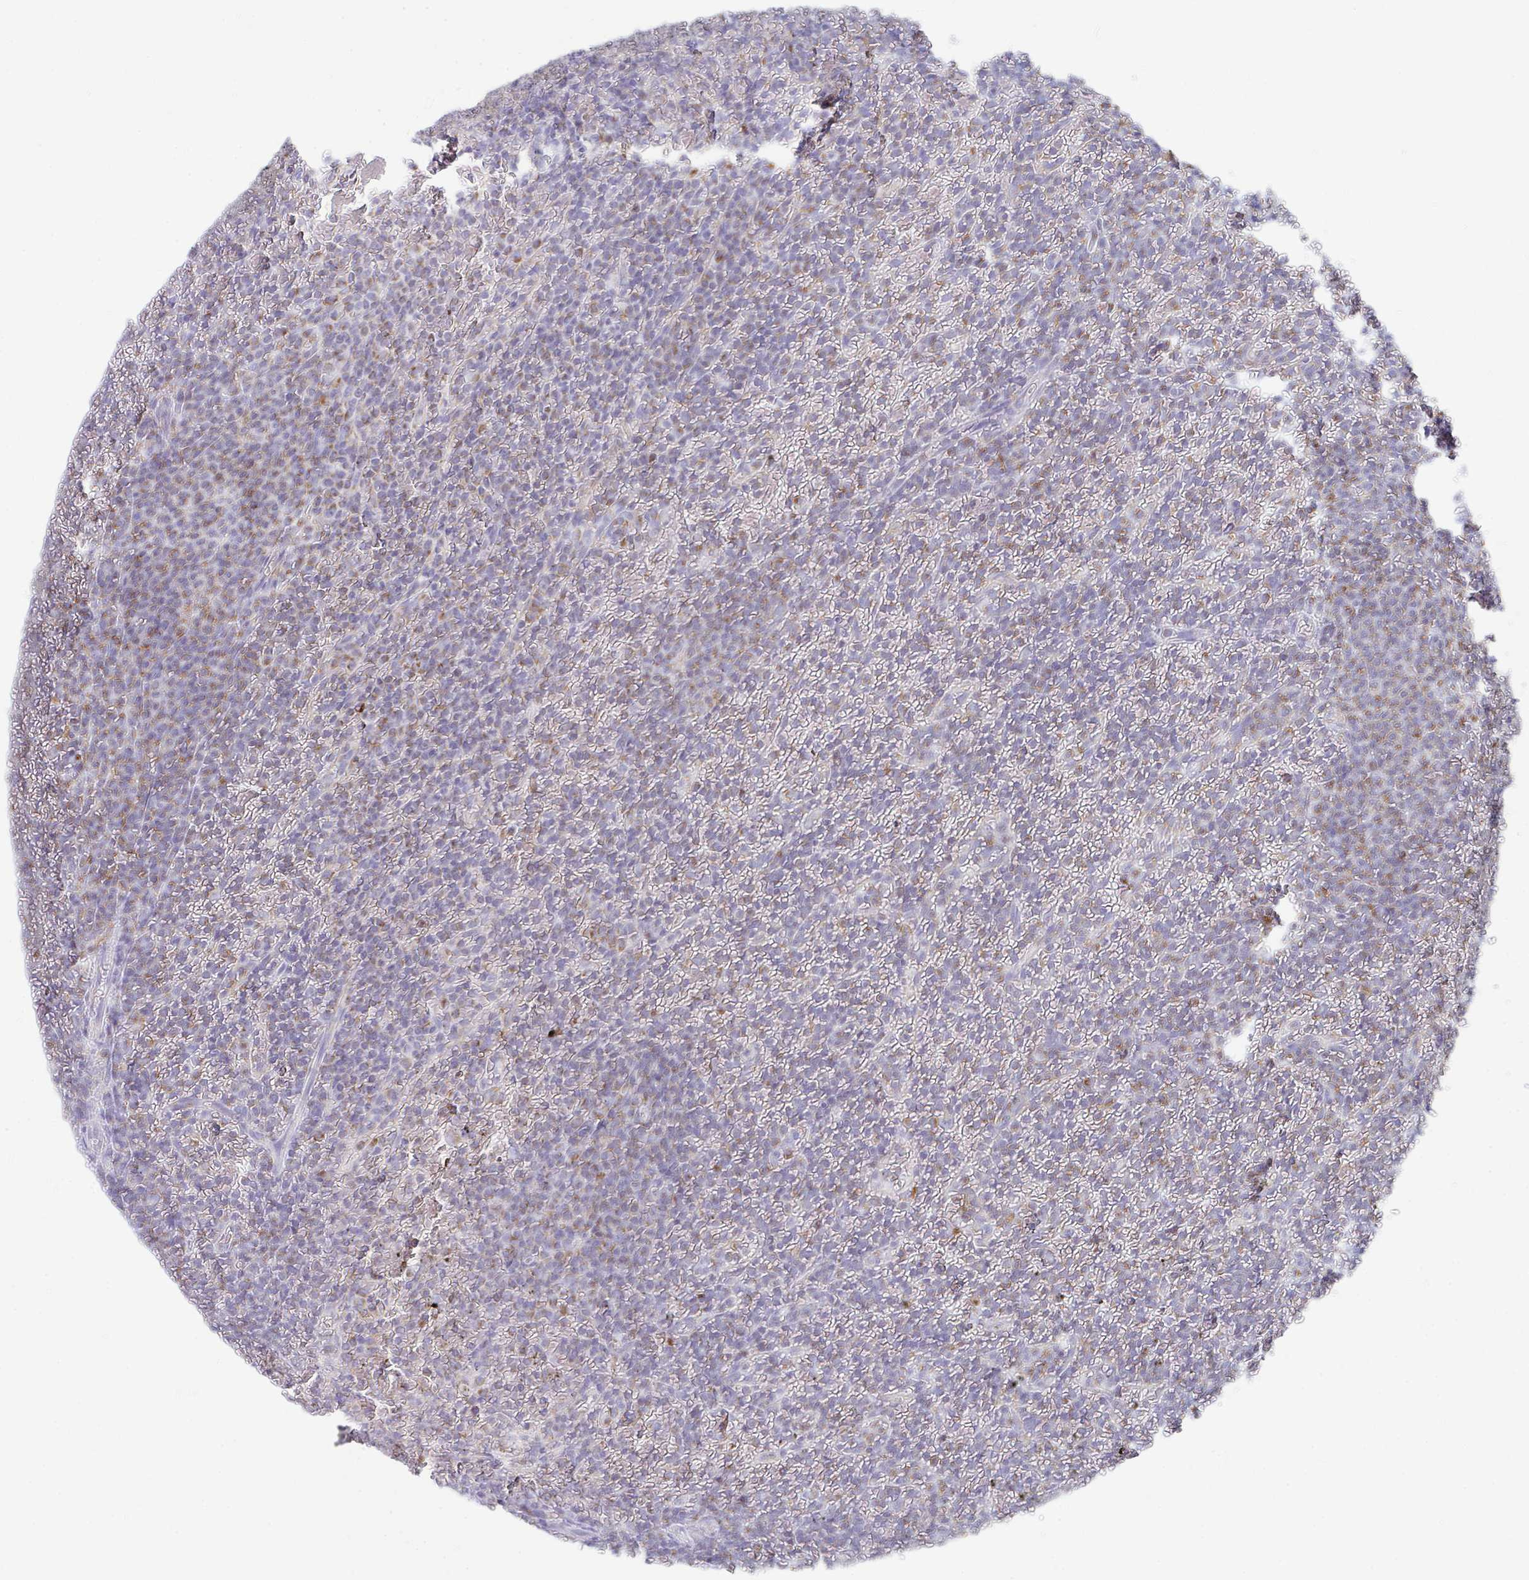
{"staining": {"intensity": "moderate", "quantity": "25%-75%", "location": "cytoplasmic/membranous"}, "tissue": "lymphoma", "cell_type": "Tumor cells", "image_type": "cancer", "snomed": [{"axis": "morphology", "description": "Malignant lymphoma, non-Hodgkin's type, Low grade"}, {"axis": "topography", "description": "Spleen"}], "caption": "Protein analysis of lymphoma tissue exhibits moderate cytoplasmic/membranous positivity in approximately 25%-75% of tumor cells.", "gene": "AIFM1", "patient": {"sex": "female", "age": 77}}